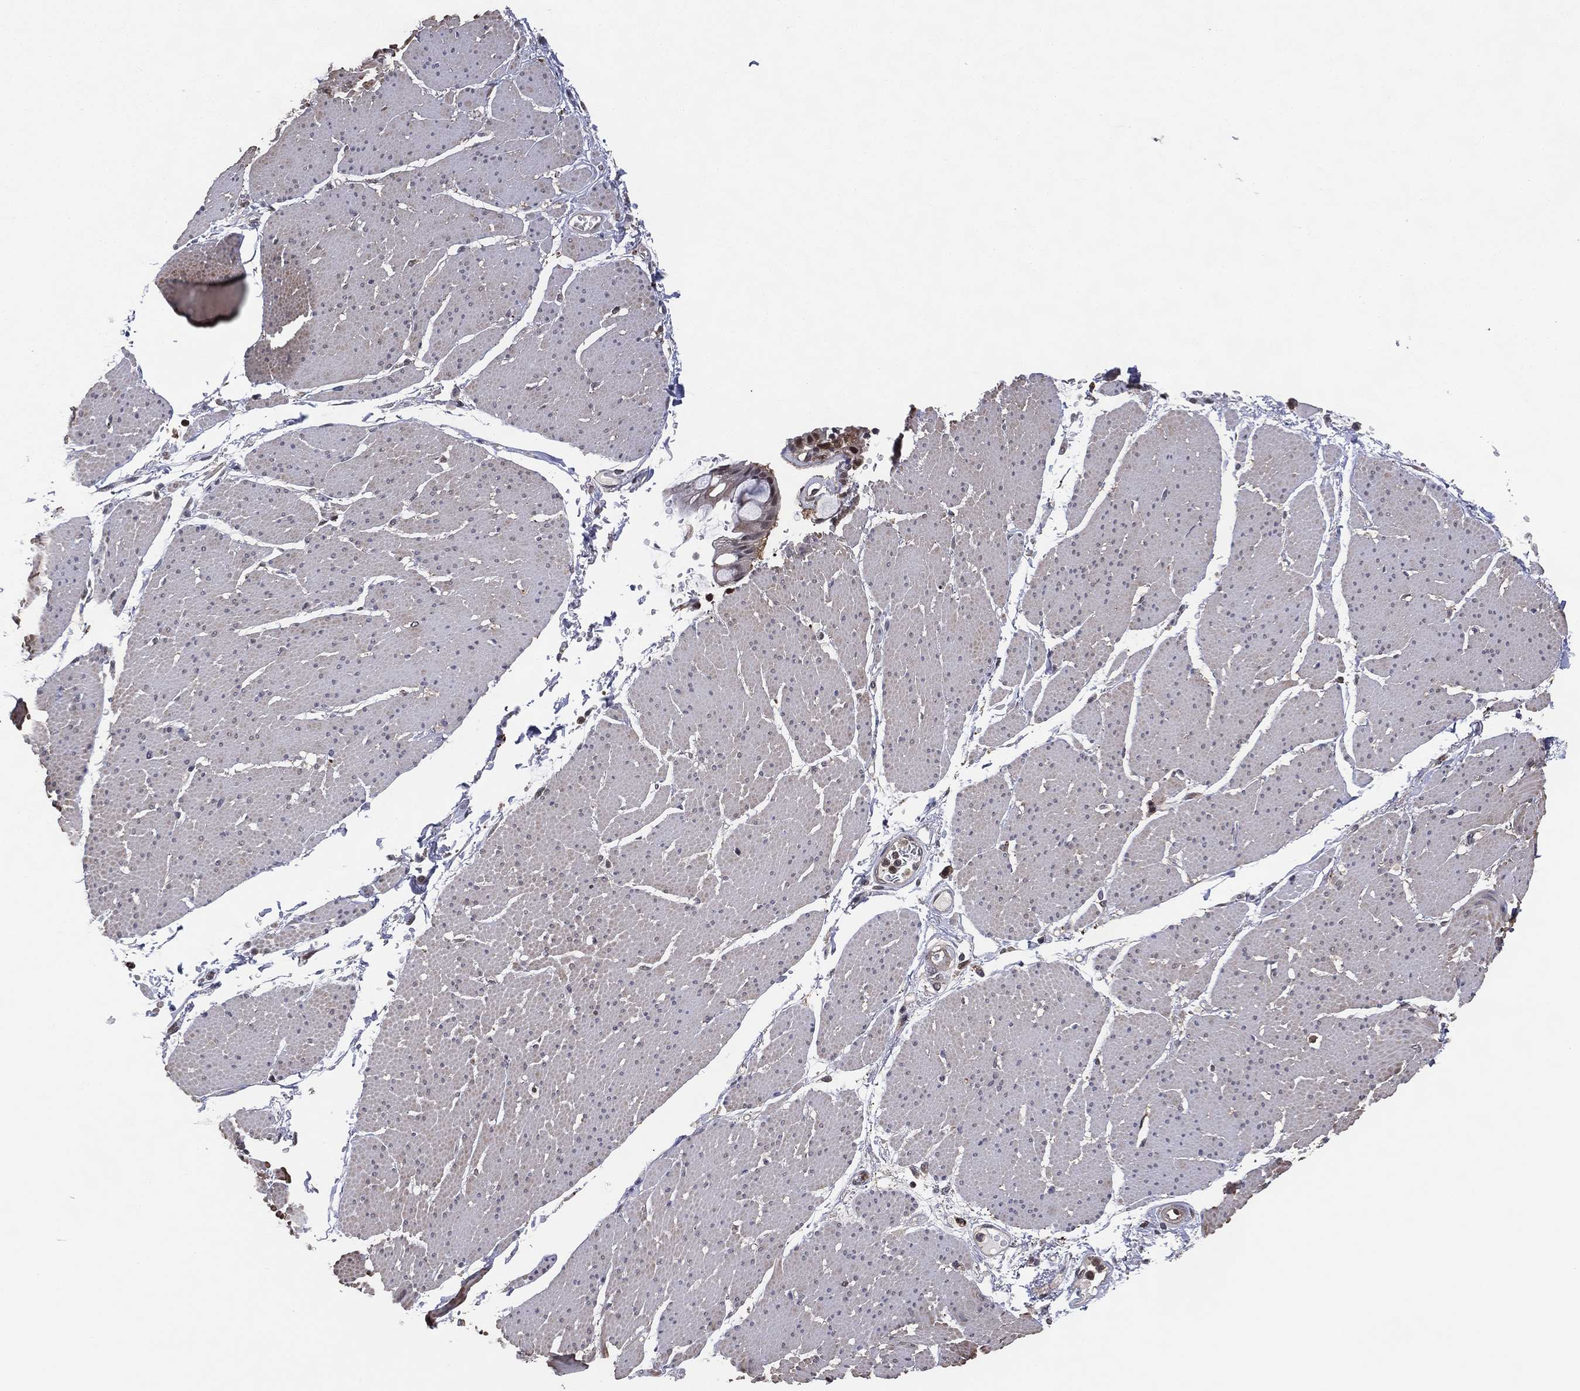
{"staining": {"intensity": "negative", "quantity": "none", "location": "none"}, "tissue": "smooth muscle", "cell_type": "Smooth muscle cells", "image_type": "normal", "snomed": [{"axis": "morphology", "description": "Normal tissue, NOS"}, {"axis": "topography", "description": "Smooth muscle"}, {"axis": "topography", "description": "Anal"}], "caption": "Image shows no significant protein staining in smooth muscle cells of normal smooth muscle. Brightfield microscopy of immunohistochemistry (IHC) stained with DAB (brown) and hematoxylin (blue), captured at high magnification.", "gene": "ICOSLG", "patient": {"sex": "male", "age": 83}}